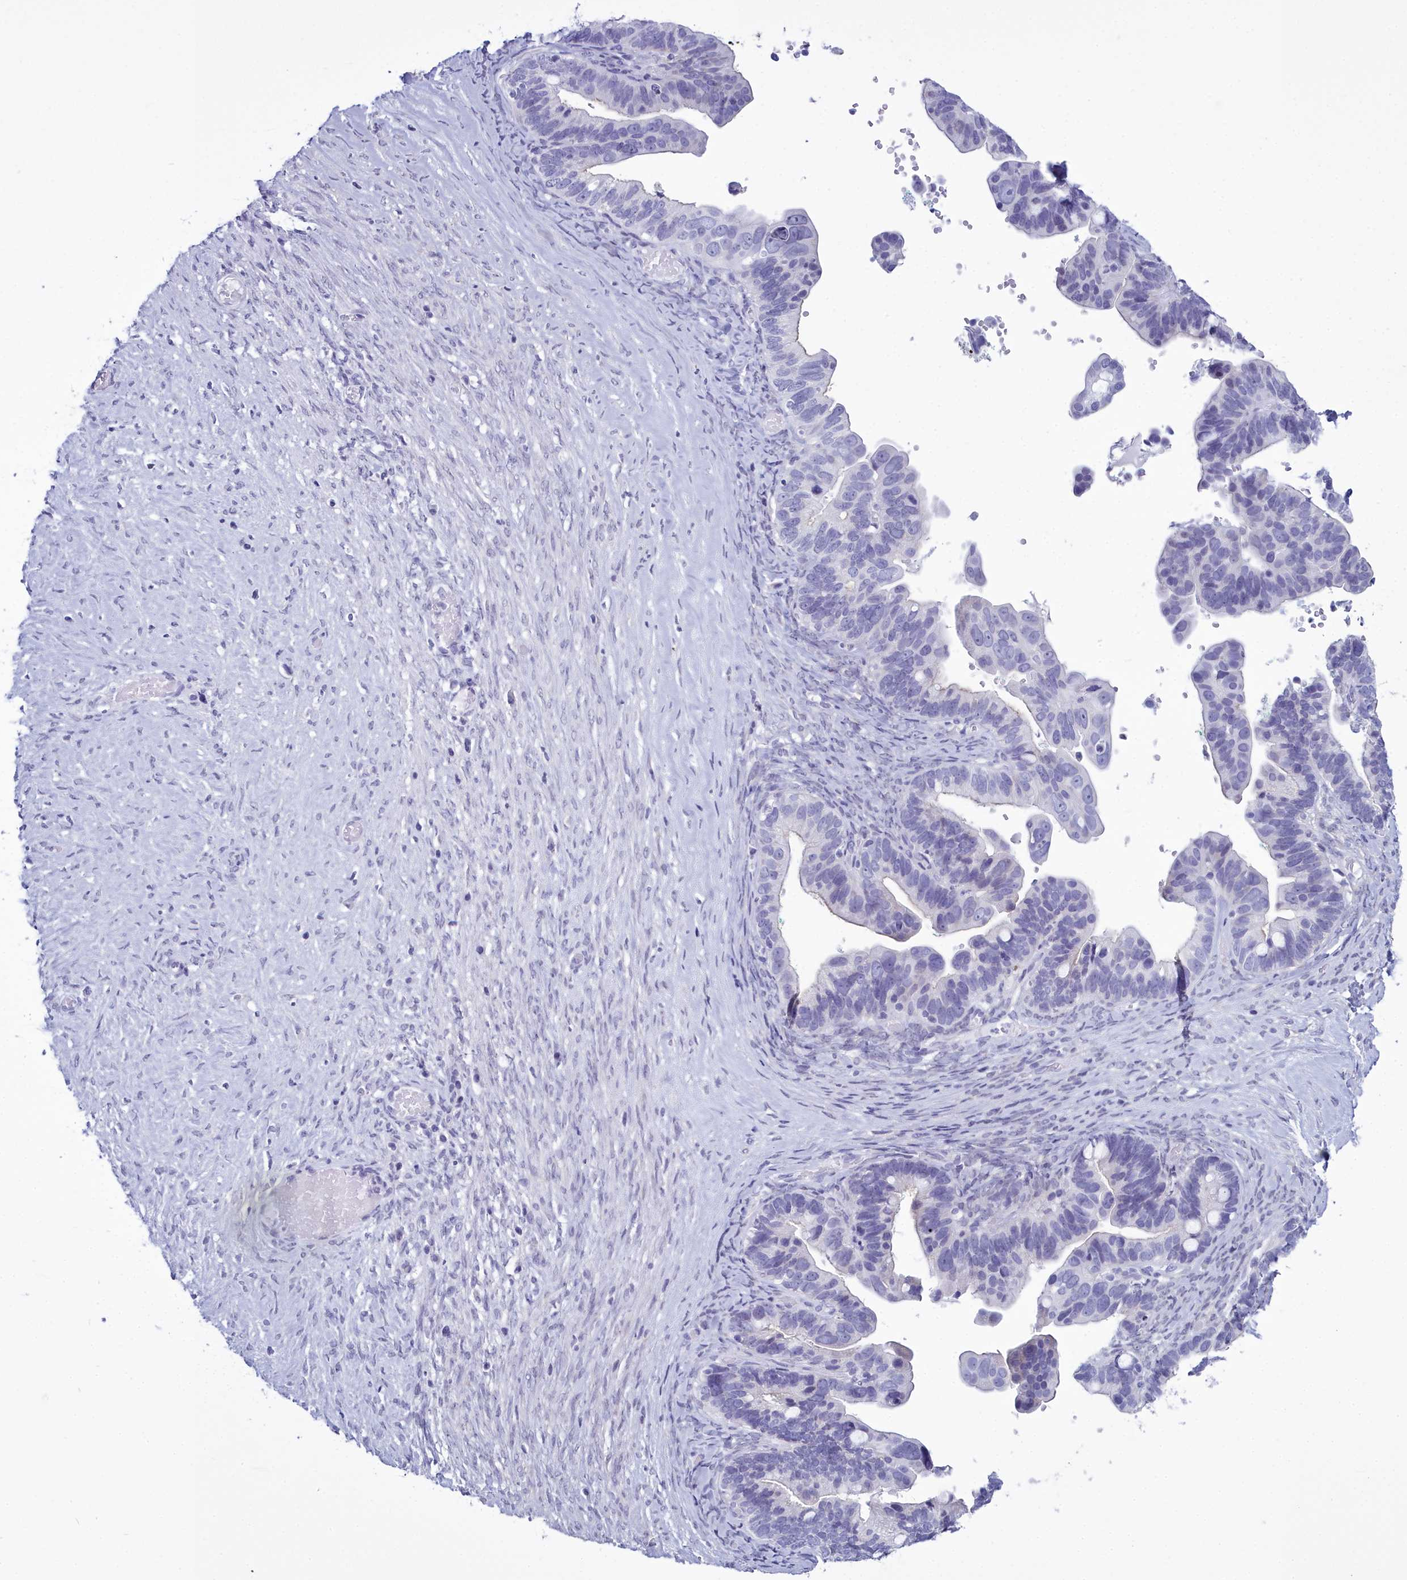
{"staining": {"intensity": "negative", "quantity": "none", "location": "none"}, "tissue": "ovarian cancer", "cell_type": "Tumor cells", "image_type": "cancer", "snomed": [{"axis": "morphology", "description": "Cystadenocarcinoma, serous, NOS"}, {"axis": "topography", "description": "Ovary"}], "caption": "Tumor cells are negative for brown protein staining in ovarian cancer (serous cystadenocarcinoma).", "gene": "MAP6", "patient": {"sex": "female", "age": 56}}